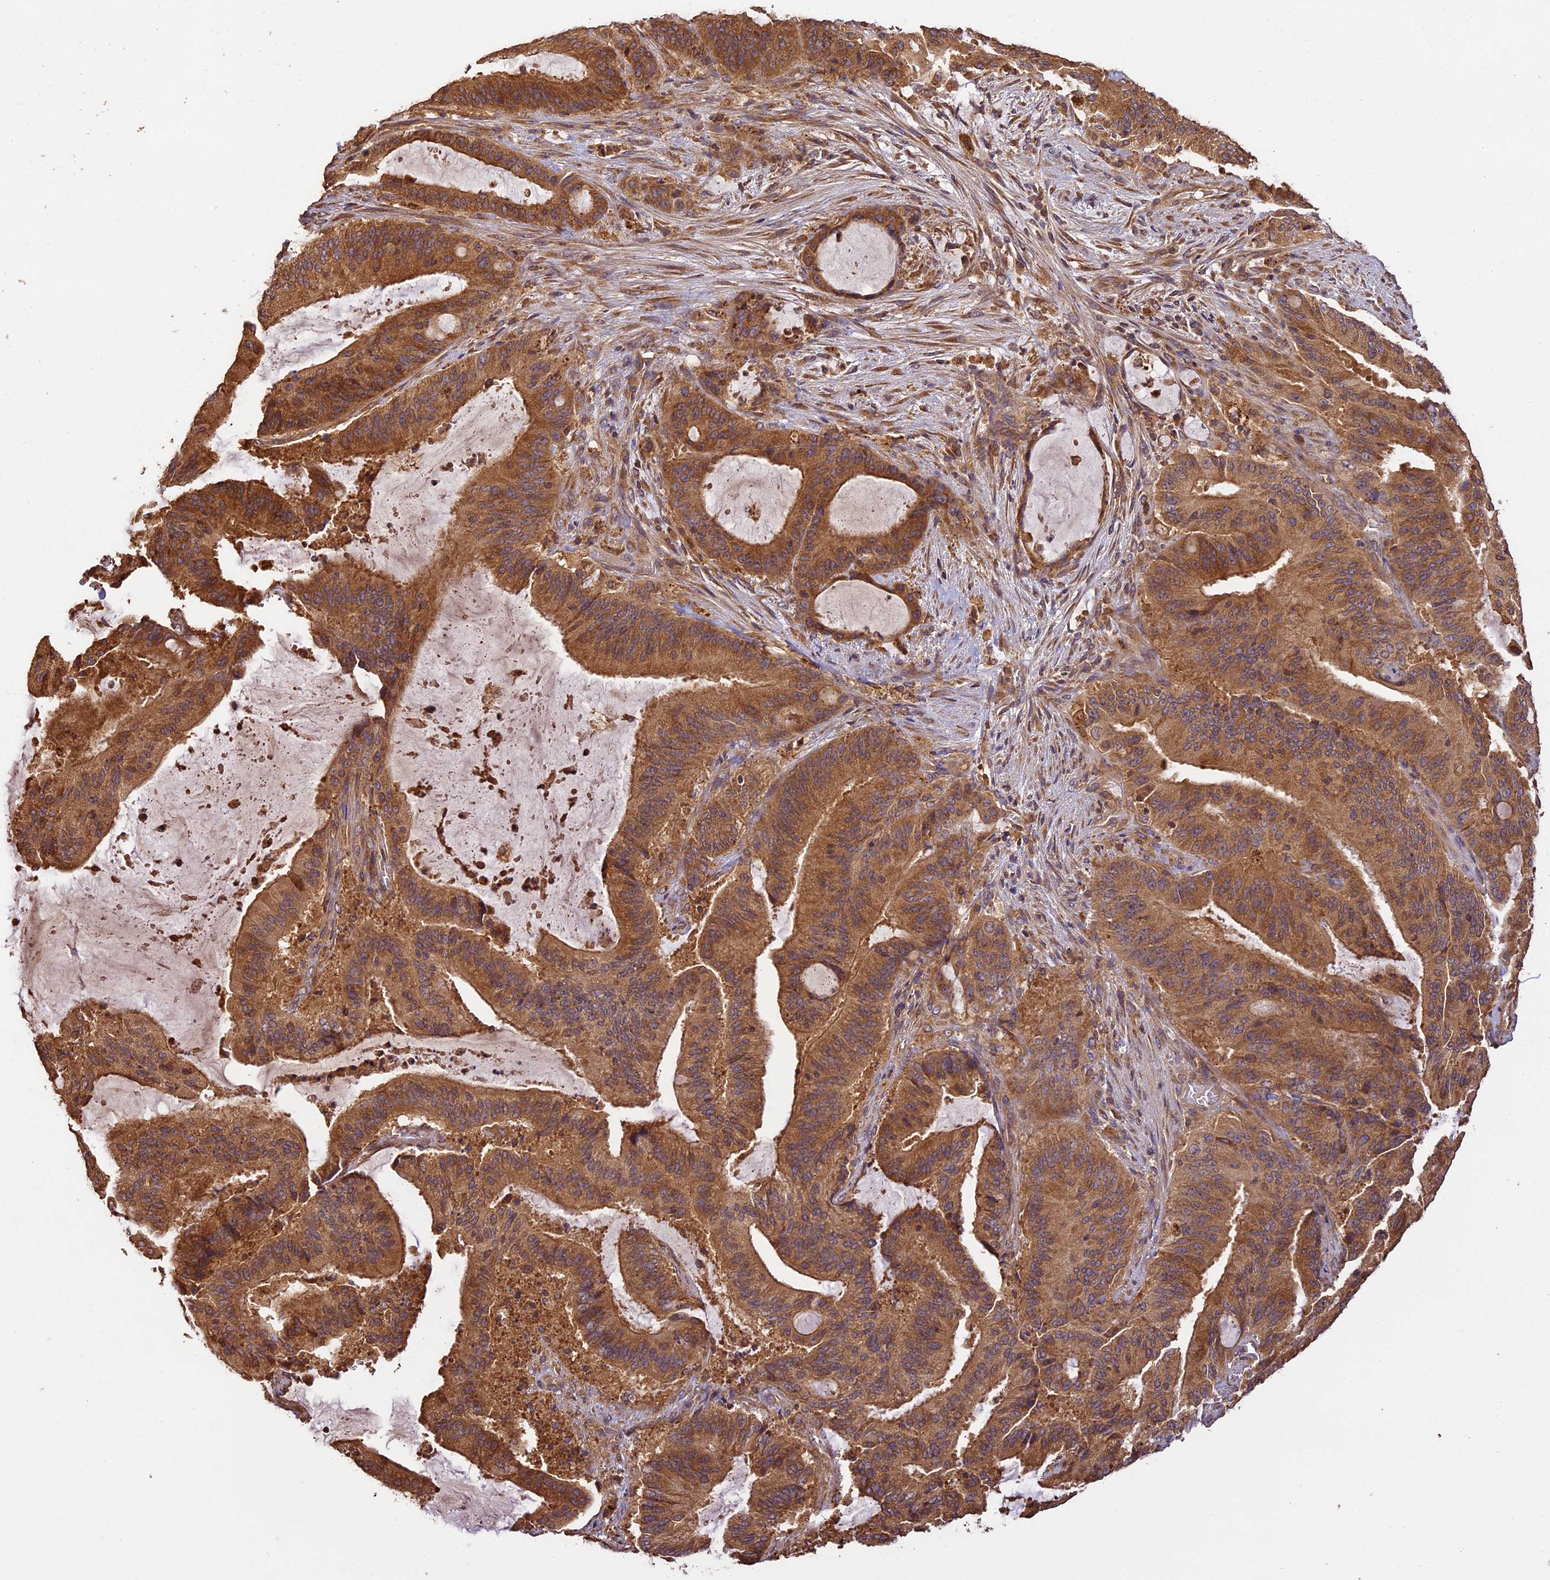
{"staining": {"intensity": "moderate", "quantity": ">75%", "location": "cytoplasmic/membranous"}, "tissue": "liver cancer", "cell_type": "Tumor cells", "image_type": "cancer", "snomed": [{"axis": "morphology", "description": "Normal tissue, NOS"}, {"axis": "morphology", "description": "Cholangiocarcinoma"}, {"axis": "topography", "description": "Liver"}, {"axis": "topography", "description": "Peripheral nerve tissue"}], "caption": "Liver cholangiocarcinoma stained with a brown dye demonstrates moderate cytoplasmic/membranous positive staining in approximately >75% of tumor cells.", "gene": "BRAP", "patient": {"sex": "female", "age": 73}}